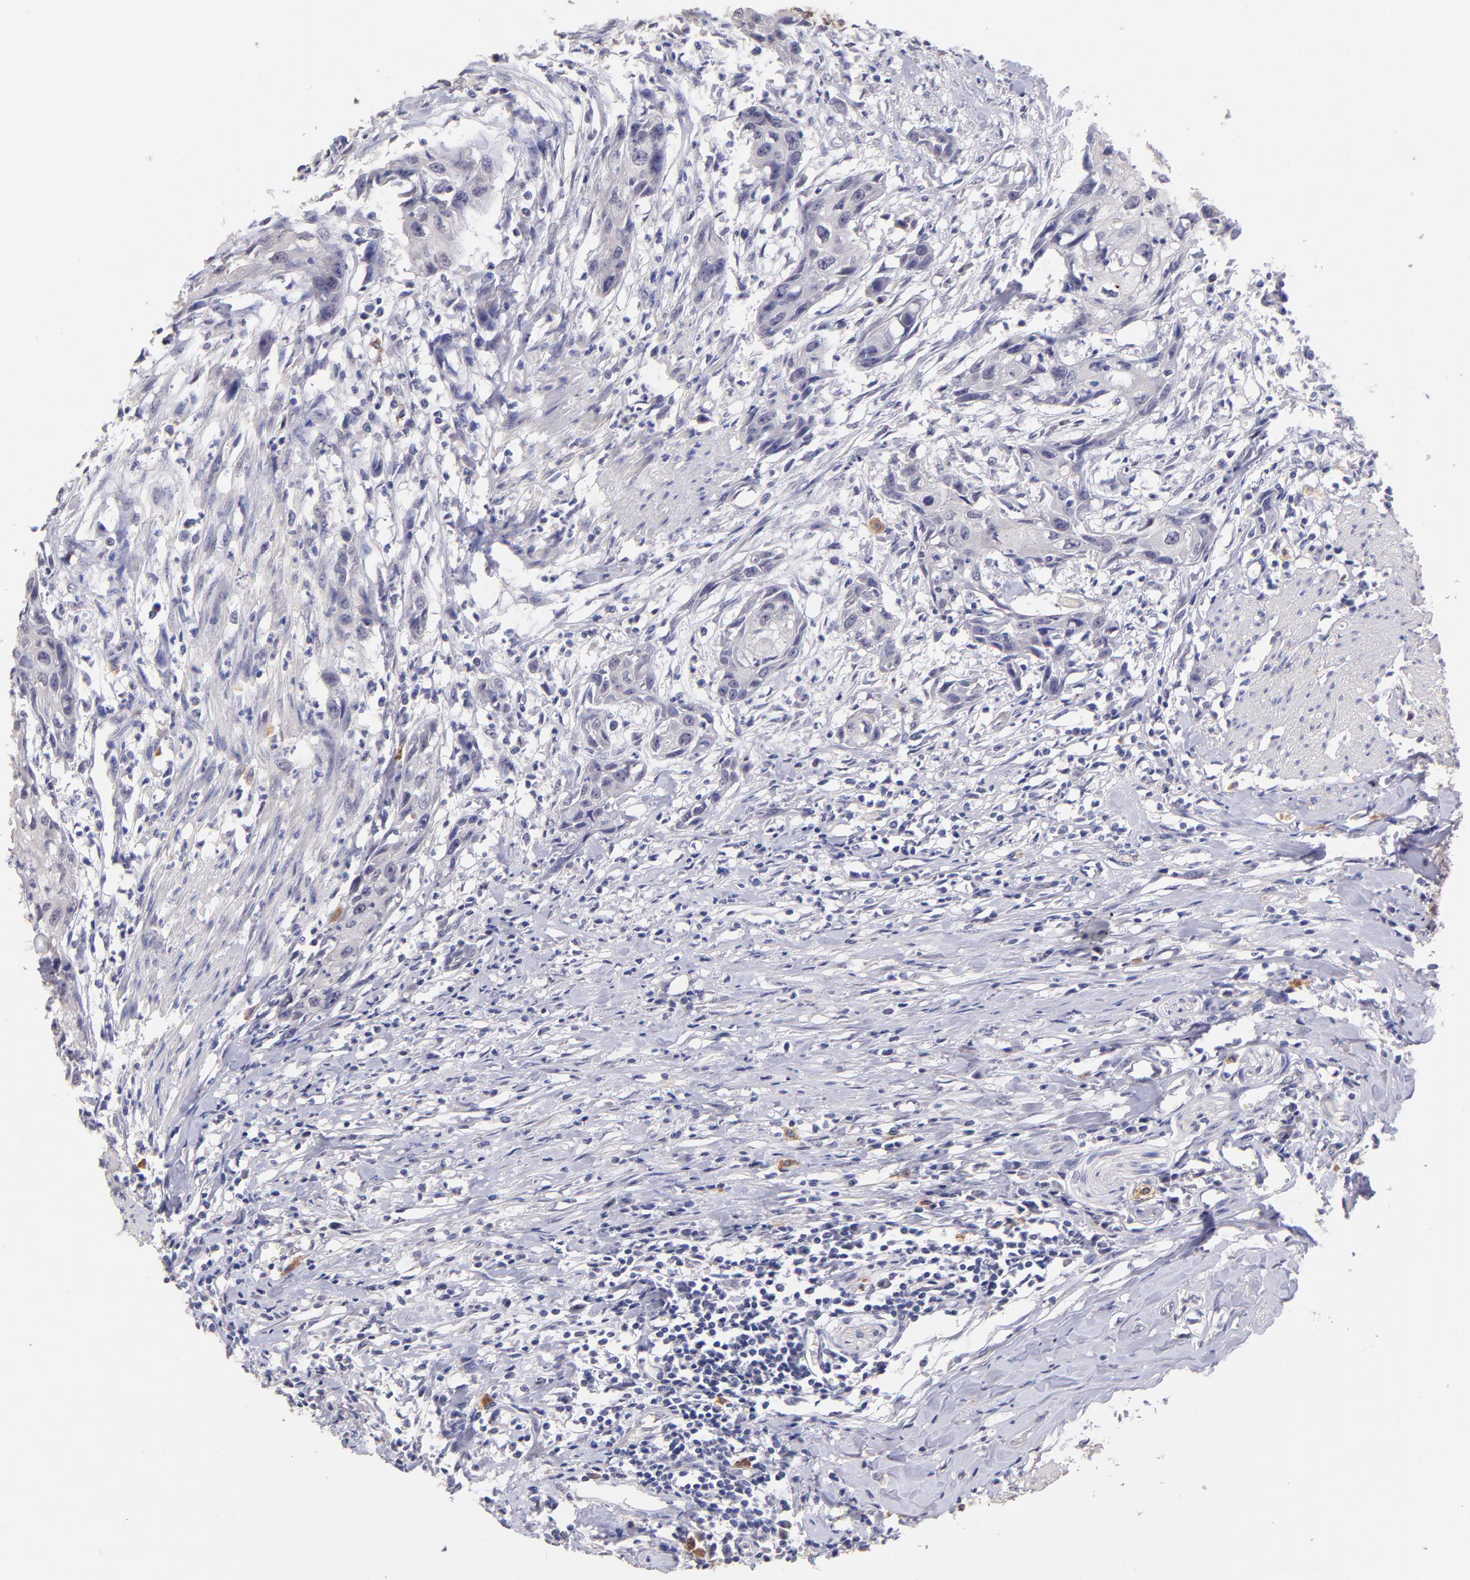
{"staining": {"intensity": "negative", "quantity": "none", "location": "none"}, "tissue": "urothelial cancer", "cell_type": "Tumor cells", "image_type": "cancer", "snomed": [{"axis": "morphology", "description": "Urothelial carcinoma, High grade"}, {"axis": "topography", "description": "Urinary bladder"}], "caption": "This micrograph is of urothelial cancer stained with IHC to label a protein in brown with the nuclei are counter-stained blue. There is no expression in tumor cells.", "gene": "RNASEL", "patient": {"sex": "male", "age": 54}}